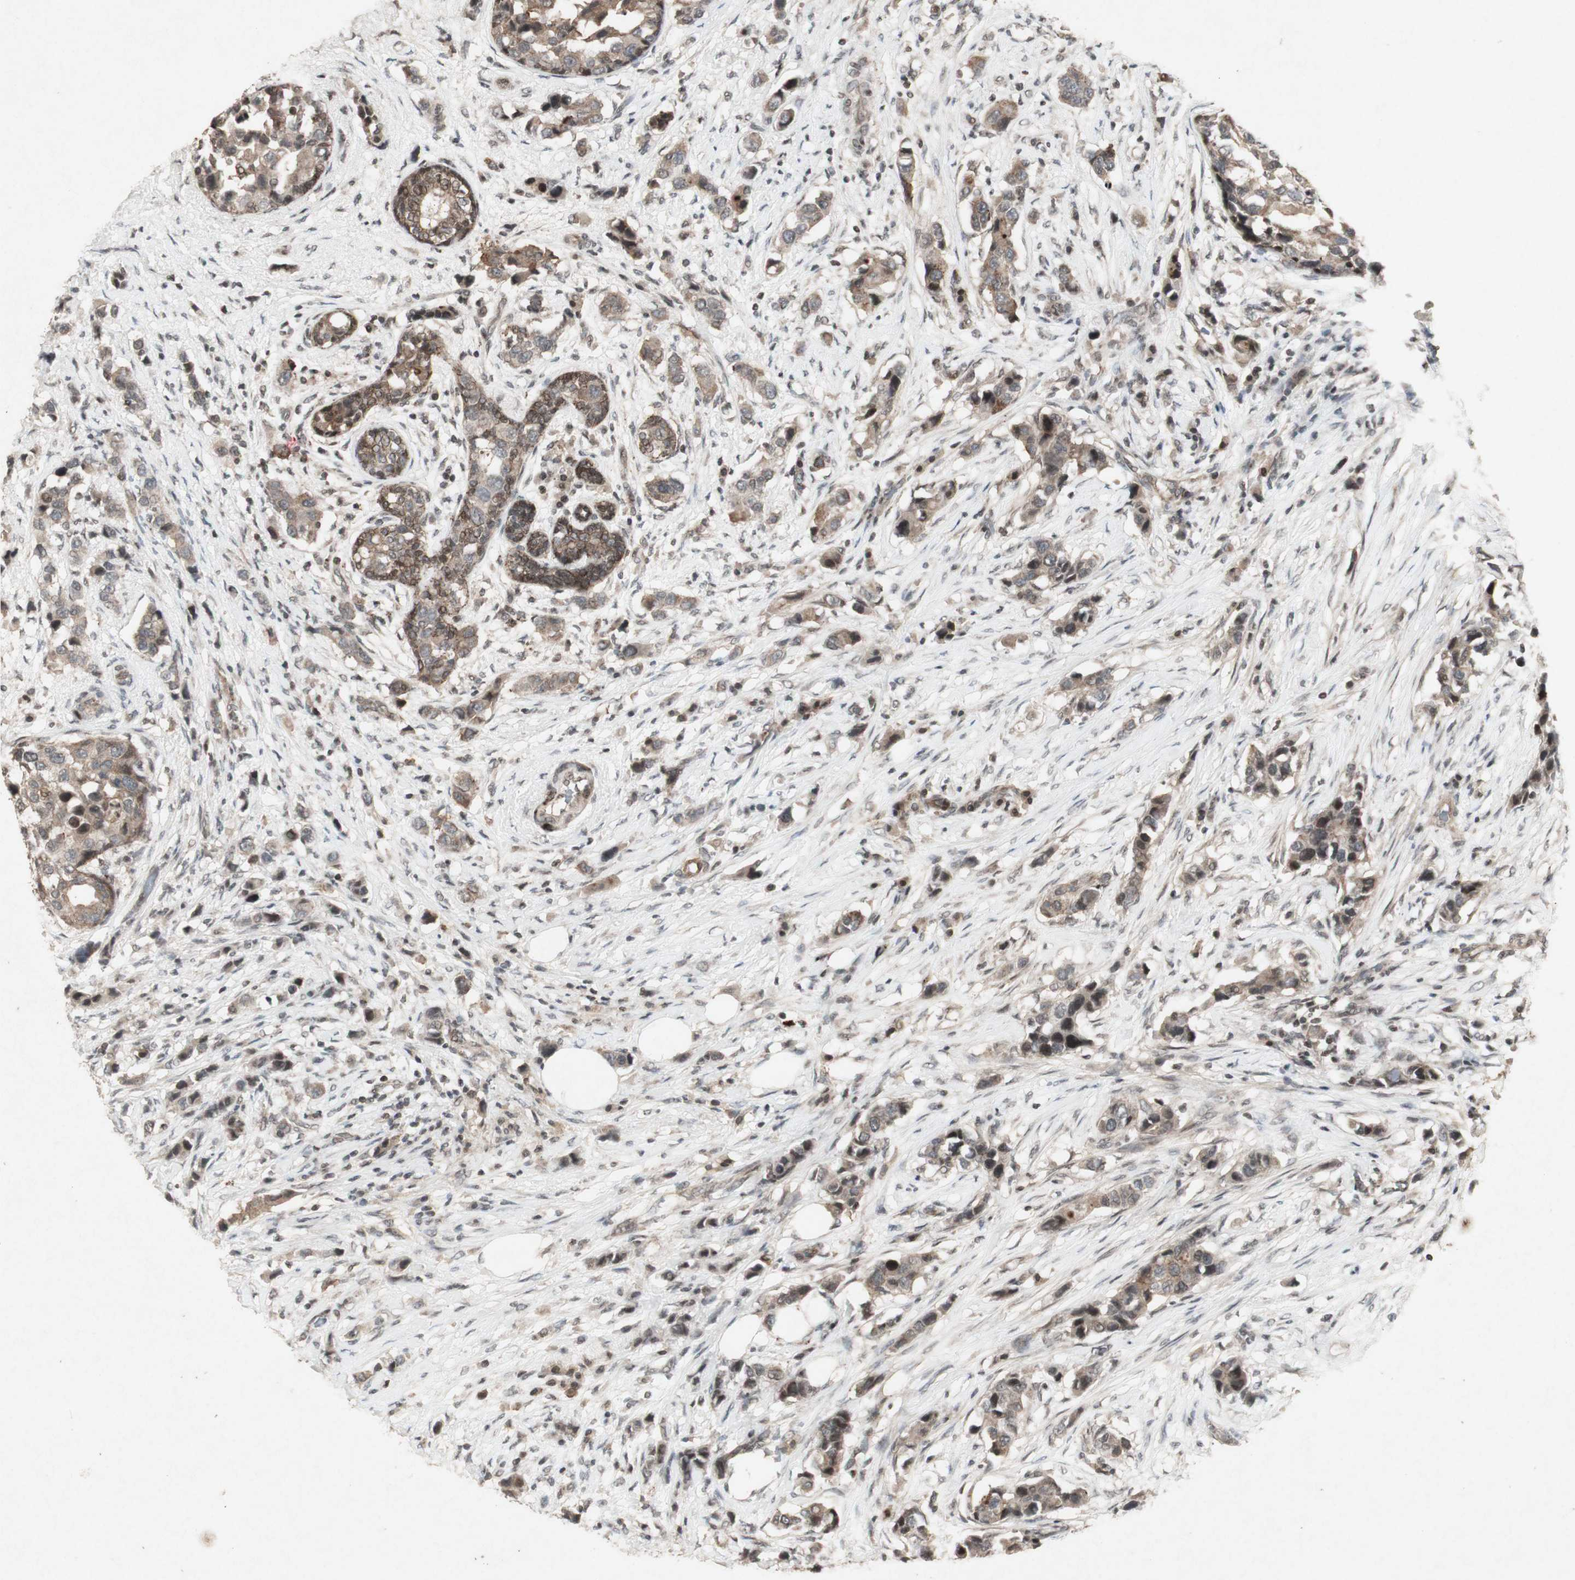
{"staining": {"intensity": "weak", "quantity": ">75%", "location": "cytoplasmic/membranous"}, "tissue": "breast cancer", "cell_type": "Tumor cells", "image_type": "cancer", "snomed": [{"axis": "morphology", "description": "Normal tissue, NOS"}, {"axis": "morphology", "description": "Duct carcinoma"}, {"axis": "topography", "description": "Breast"}], "caption": "The micrograph displays staining of breast cancer, revealing weak cytoplasmic/membranous protein expression (brown color) within tumor cells.", "gene": "PLXNA1", "patient": {"sex": "female", "age": 50}}